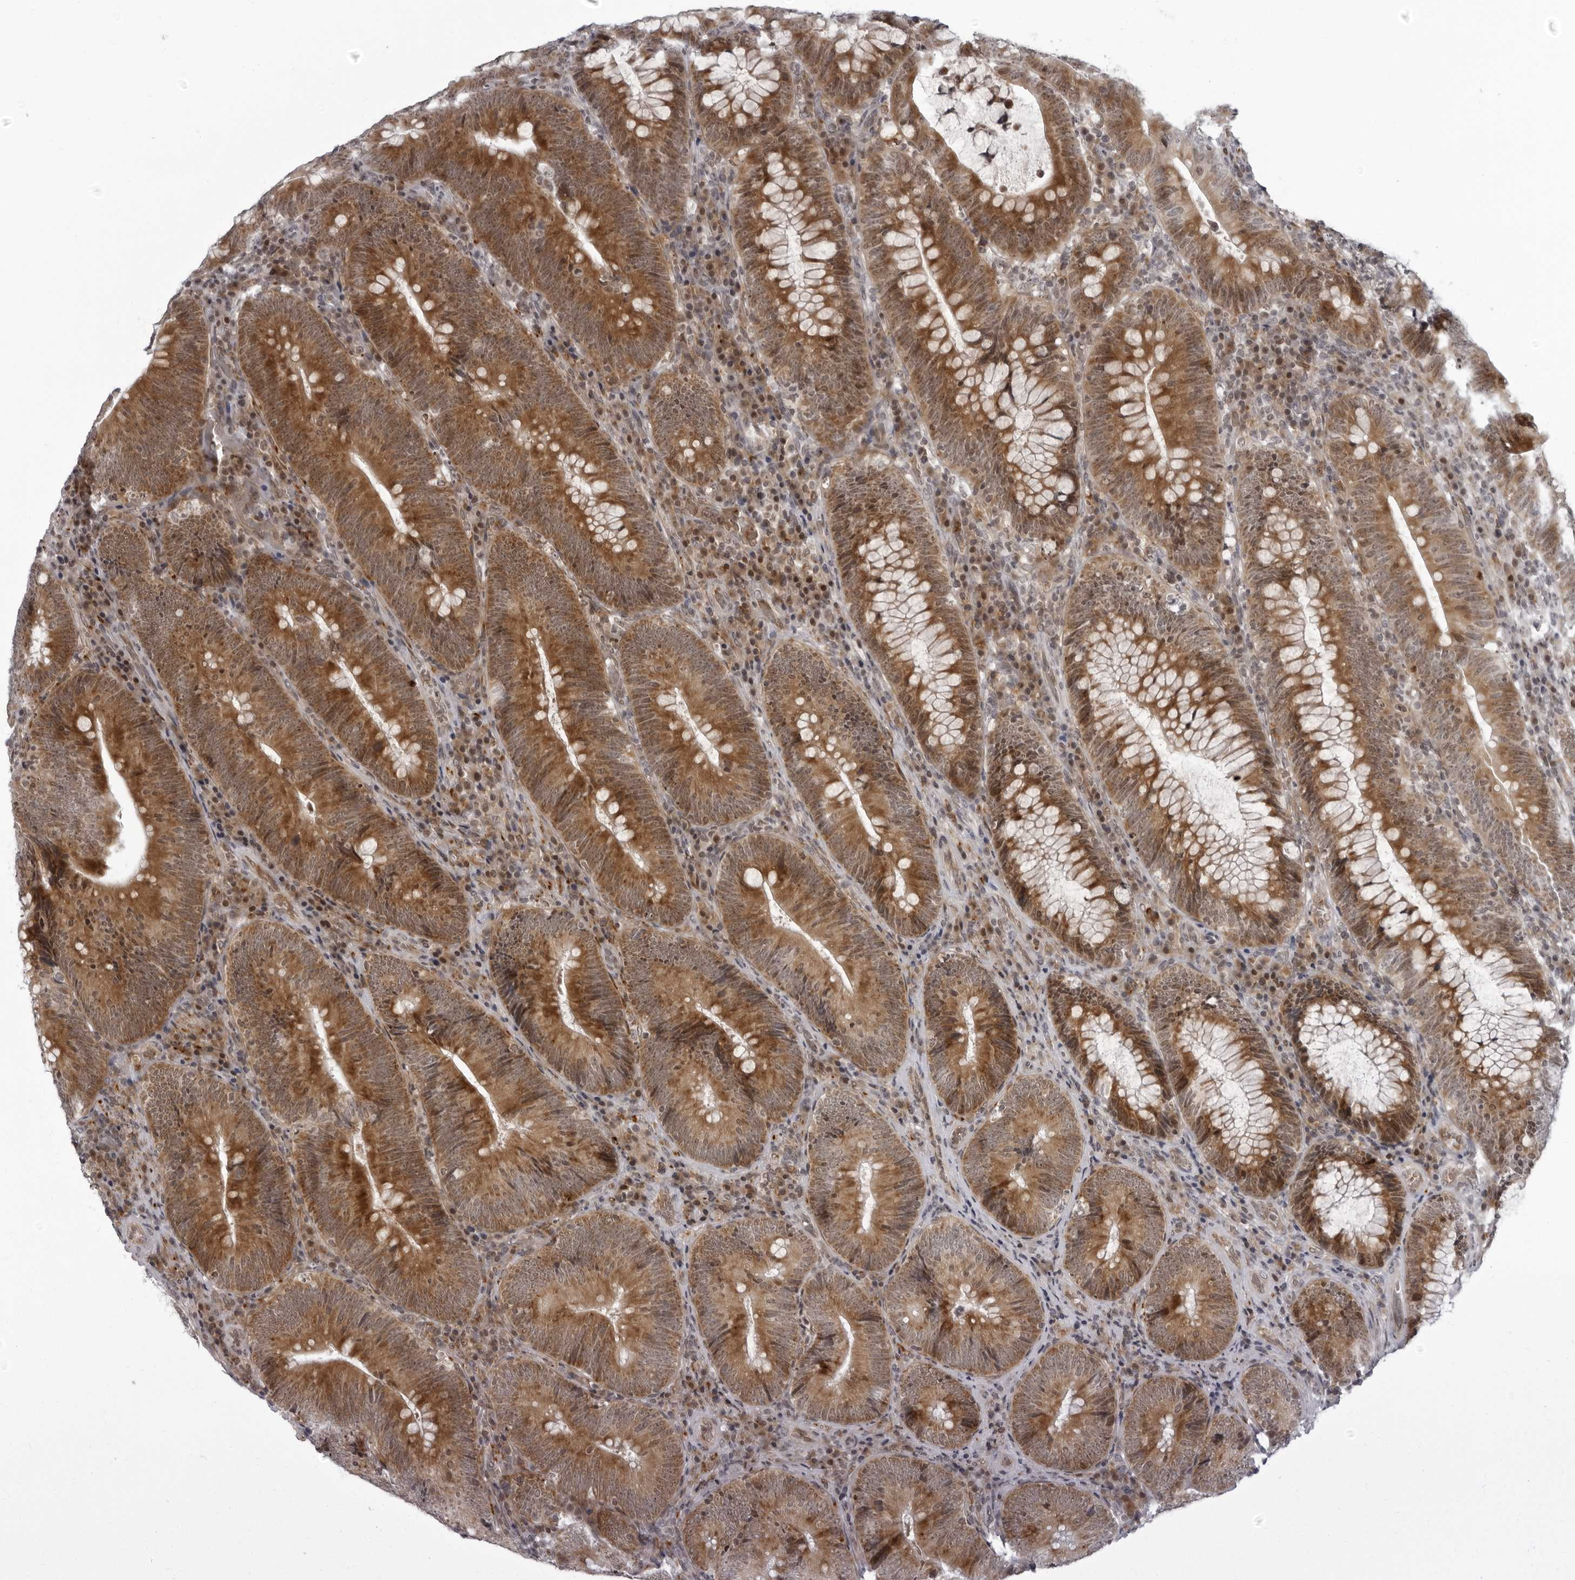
{"staining": {"intensity": "strong", "quantity": ">75%", "location": "cytoplasmic/membranous"}, "tissue": "colorectal cancer", "cell_type": "Tumor cells", "image_type": "cancer", "snomed": [{"axis": "morphology", "description": "Normal tissue, NOS"}, {"axis": "topography", "description": "Colon"}], "caption": "The photomicrograph displays staining of colorectal cancer, revealing strong cytoplasmic/membranous protein positivity (brown color) within tumor cells.", "gene": "THOP1", "patient": {"sex": "female", "age": 82}}